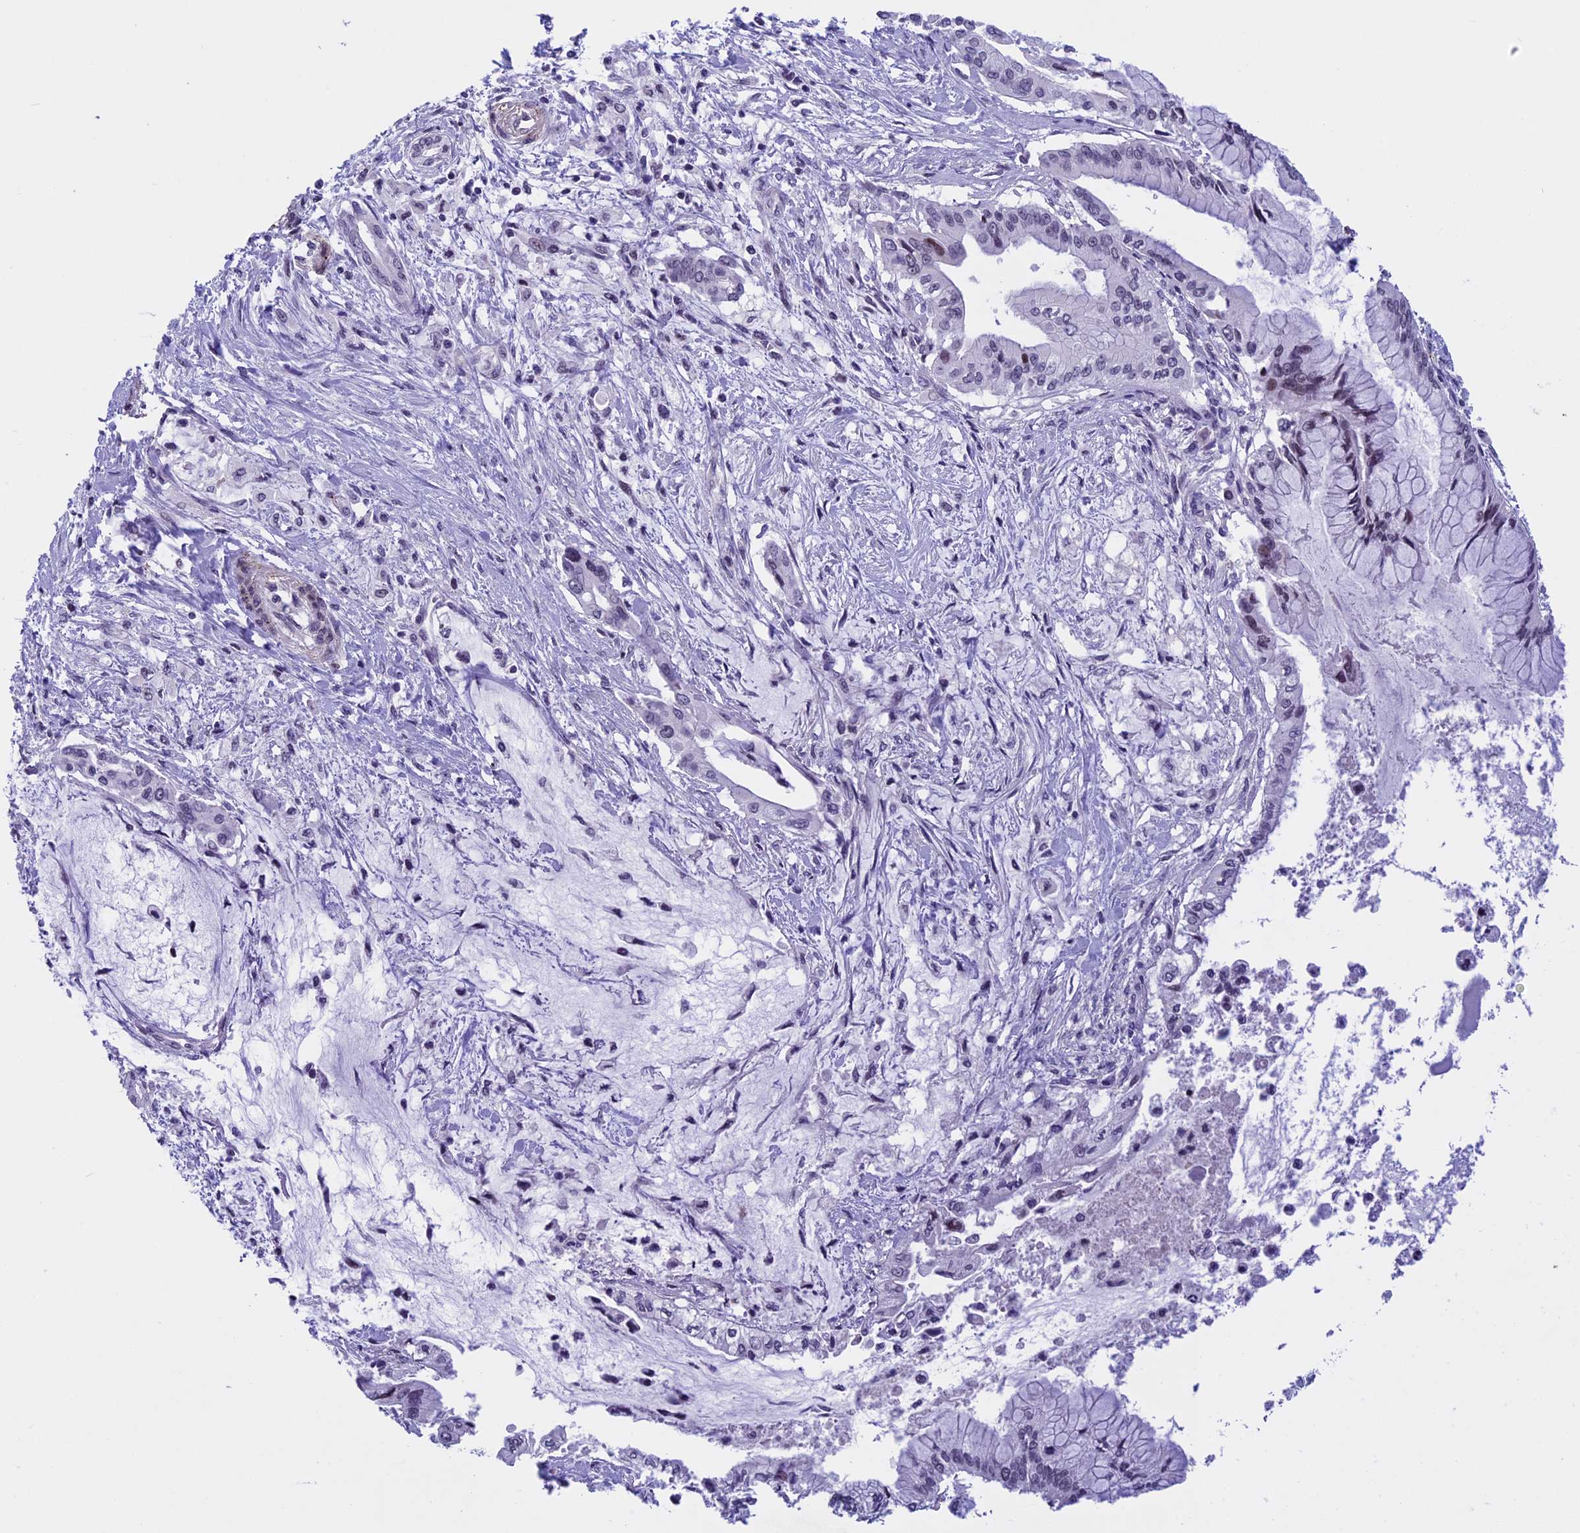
{"staining": {"intensity": "weak", "quantity": "<25%", "location": "nuclear"}, "tissue": "pancreatic cancer", "cell_type": "Tumor cells", "image_type": "cancer", "snomed": [{"axis": "morphology", "description": "Adenocarcinoma, NOS"}, {"axis": "topography", "description": "Pancreas"}], "caption": "Adenocarcinoma (pancreatic) was stained to show a protein in brown. There is no significant staining in tumor cells.", "gene": "NIPBL", "patient": {"sex": "male", "age": 46}}